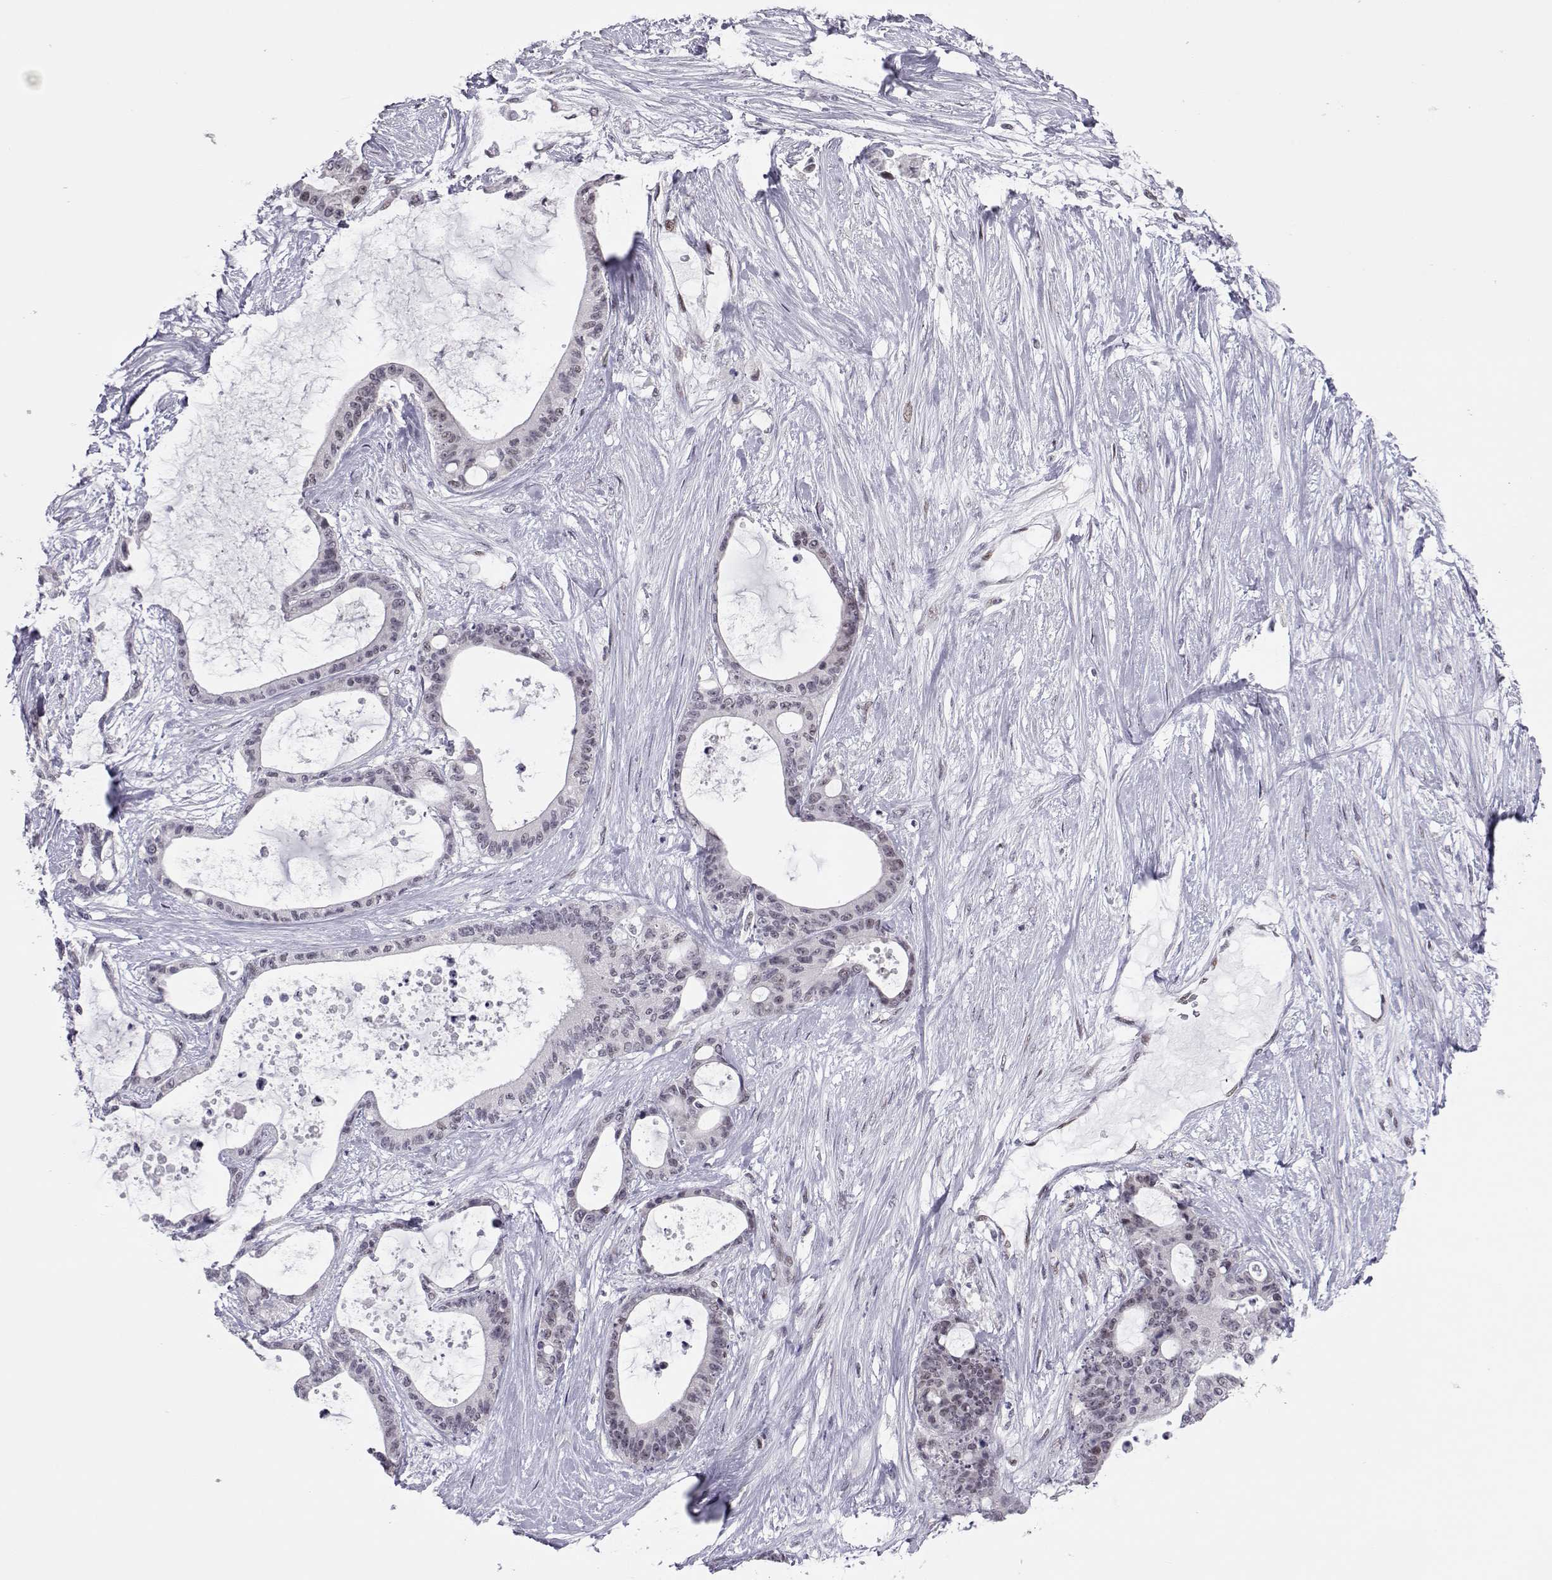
{"staining": {"intensity": "negative", "quantity": "none", "location": "none"}, "tissue": "liver cancer", "cell_type": "Tumor cells", "image_type": "cancer", "snomed": [{"axis": "morphology", "description": "Normal tissue, NOS"}, {"axis": "morphology", "description": "Cholangiocarcinoma"}, {"axis": "topography", "description": "Liver"}, {"axis": "topography", "description": "Peripheral nerve tissue"}], "caption": "A high-resolution histopathology image shows immunohistochemistry (IHC) staining of liver cancer, which reveals no significant positivity in tumor cells.", "gene": "SIX6", "patient": {"sex": "female", "age": 73}}